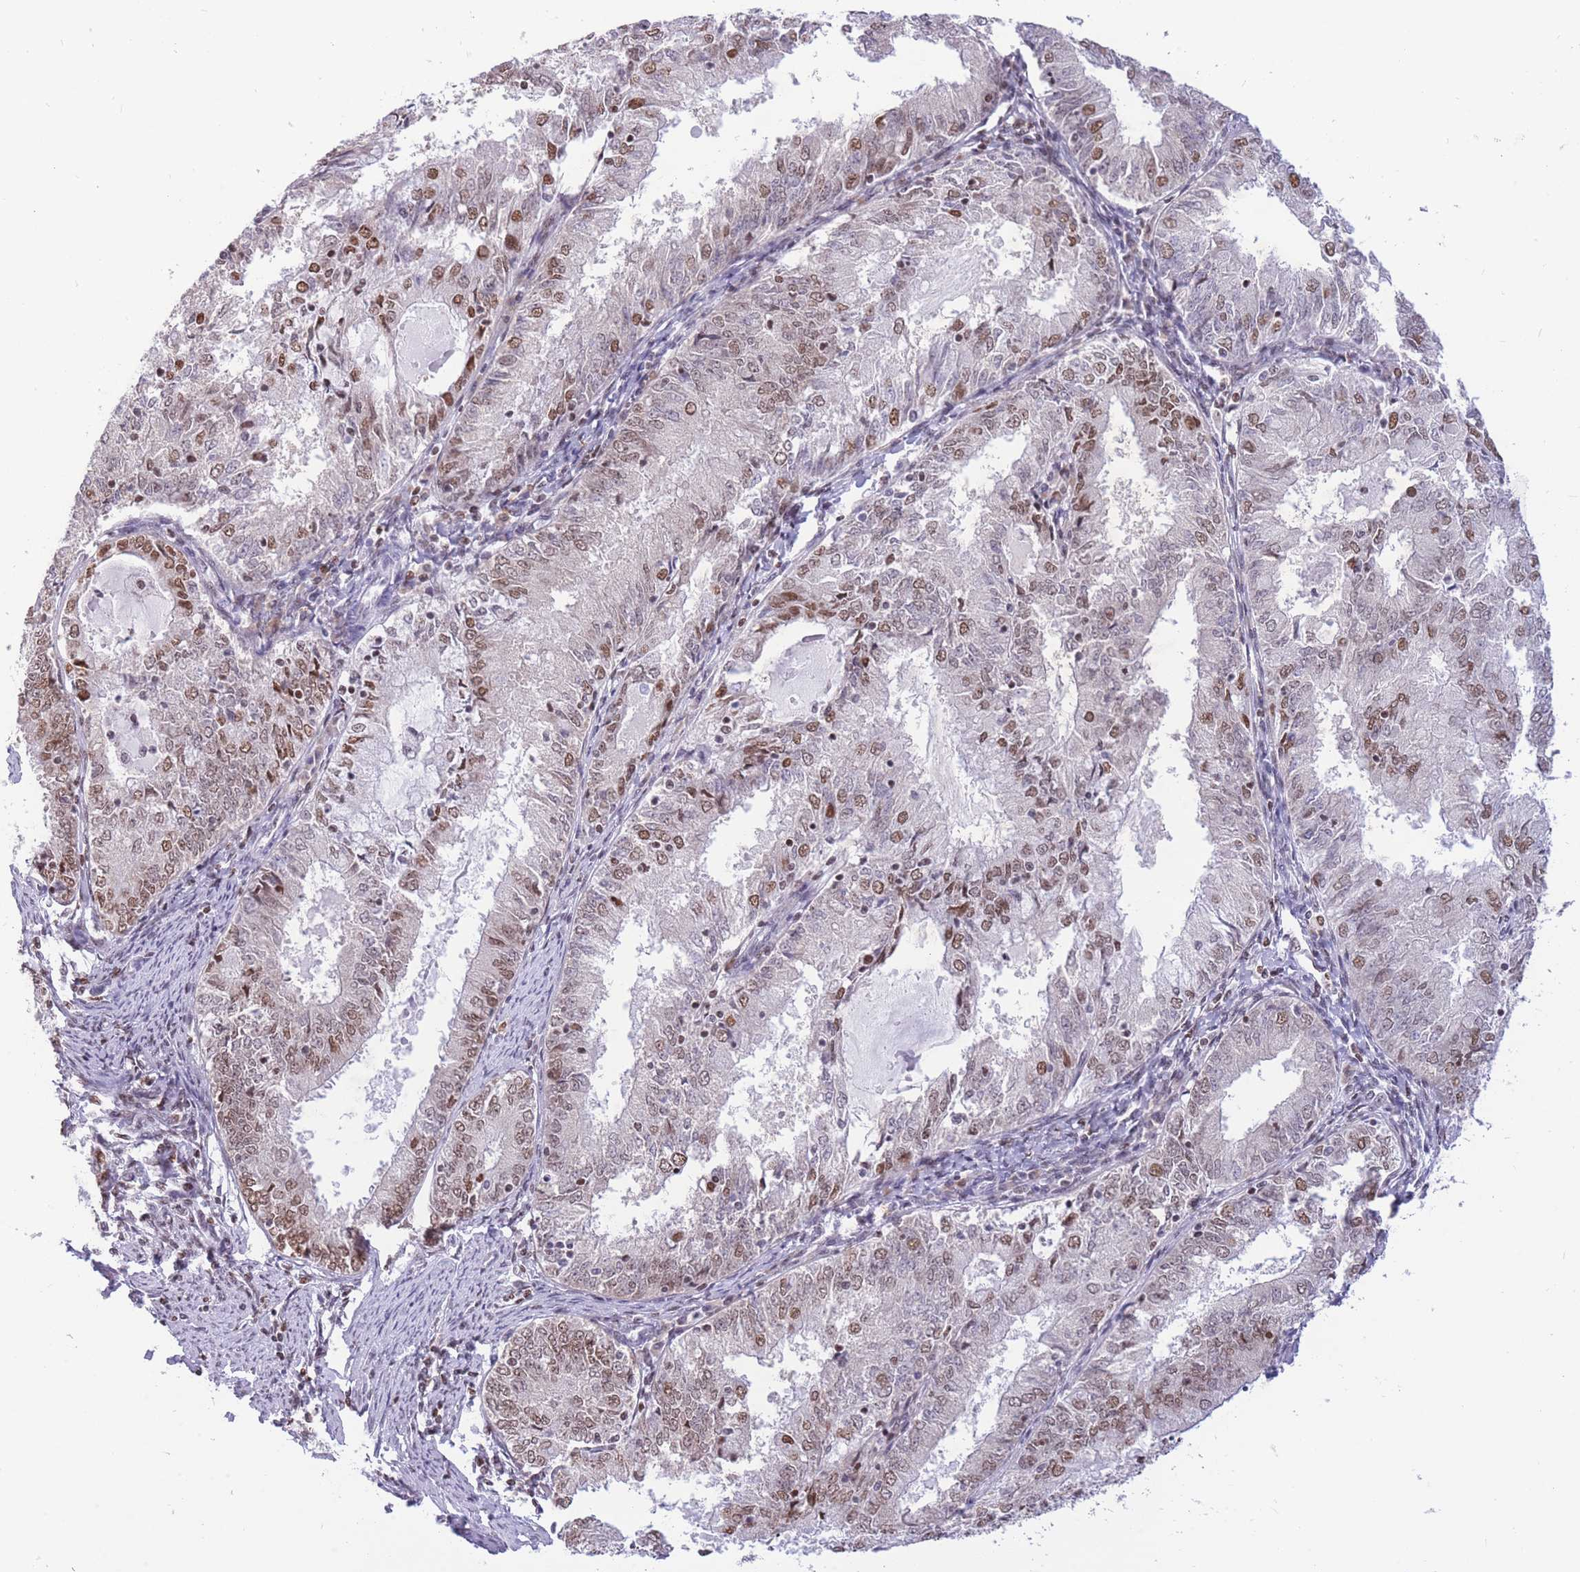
{"staining": {"intensity": "moderate", "quantity": ">75%", "location": "nuclear"}, "tissue": "endometrial cancer", "cell_type": "Tumor cells", "image_type": "cancer", "snomed": [{"axis": "morphology", "description": "Adenocarcinoma, NOS"}, {"axis": "topography", "description": "Endometrium"}], "caption": "IHC of human endometrial adenocarcinoma displays medium levels of moderate nuclear staining in about >75% of tumor cells.", "gene": "HMGN1", "patient": {"sex": "female", "age": 57}}